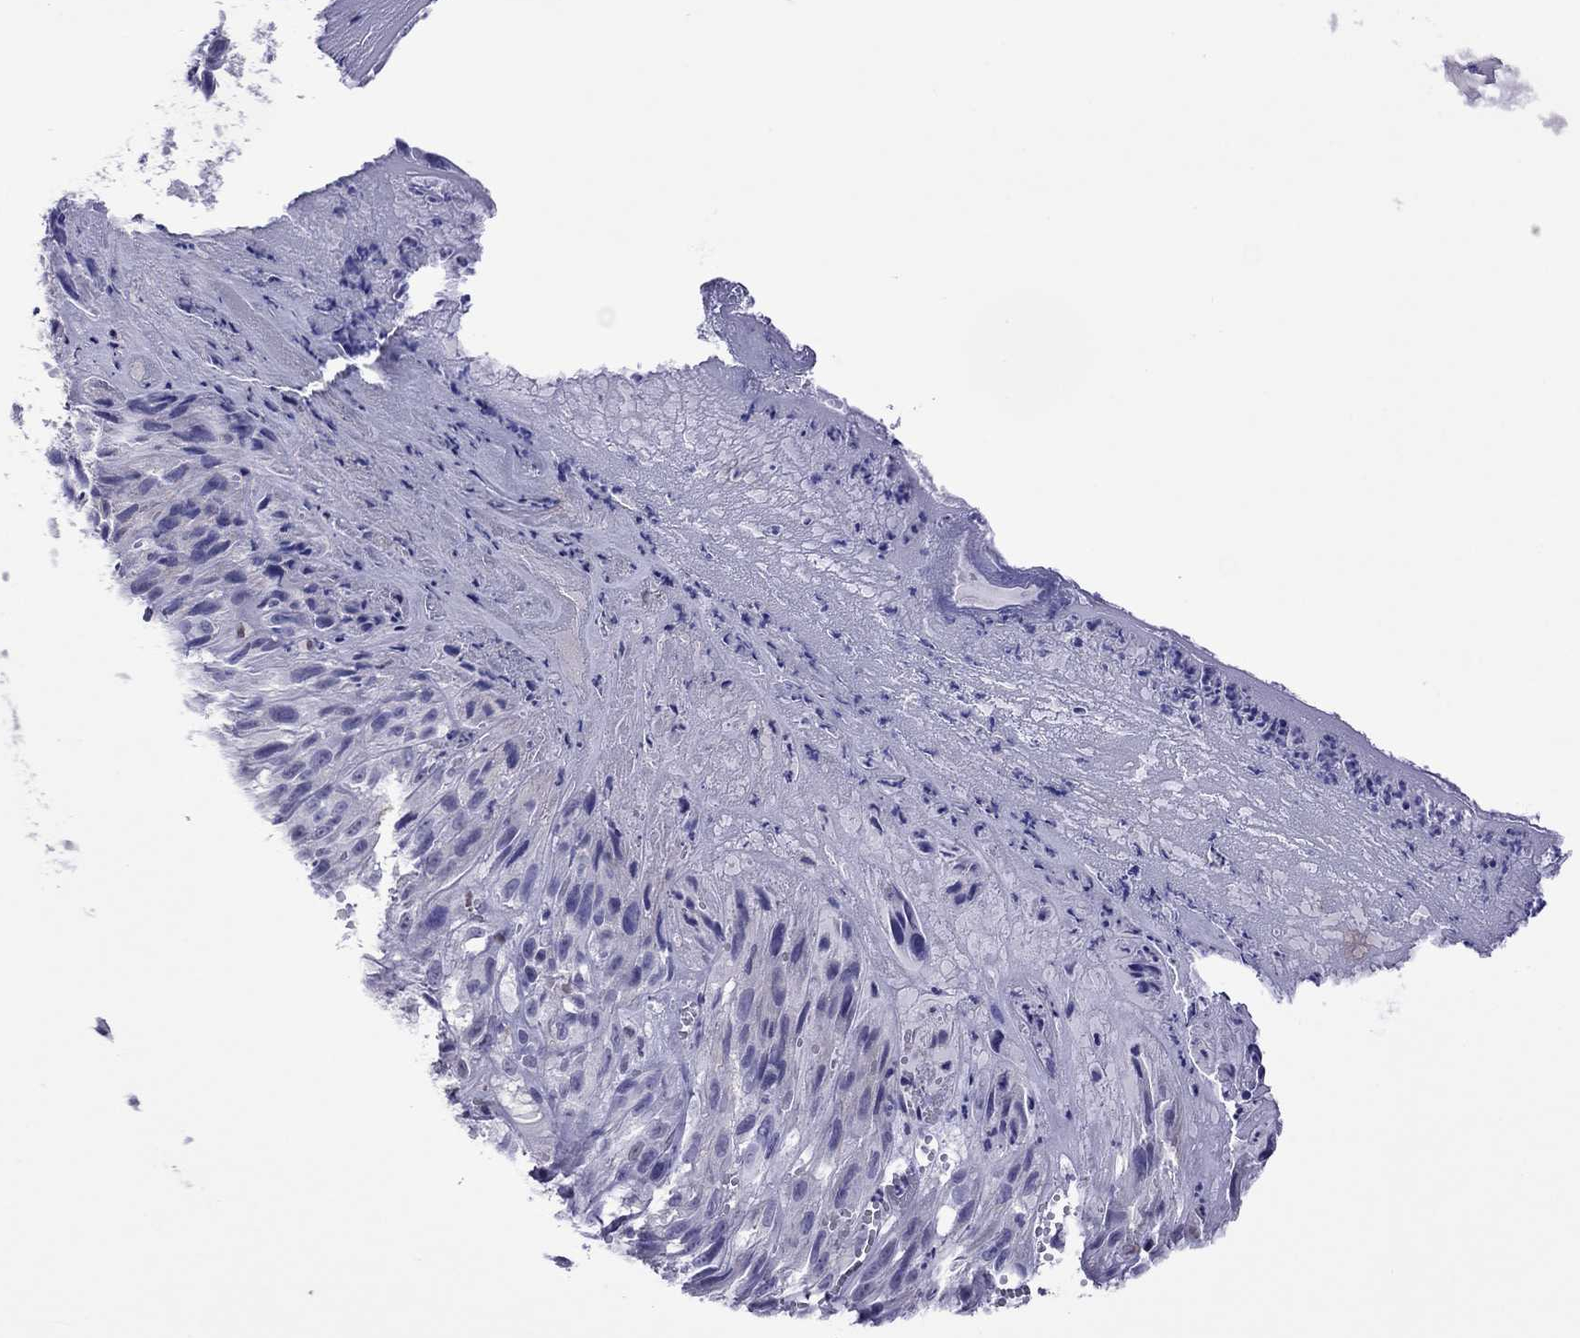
{"staining": {"intensity": "negative", "quantity": "none", "location": "none"}, "tissue": "melanoma", "cell_type": "Tumor cells", "image_type": "cancer", "snomed": [{"axis": "morphology", "description": "Malignant melanoma, NOS"}, {"axis": "topography", "description": "Skin"}], "caption": "Human malignant melanoma stained for a protein using immunohistochemistry displays no positivity in tumor cells.", "gene": "MPZ", "patient": {"sex": "male", "age": 51}}